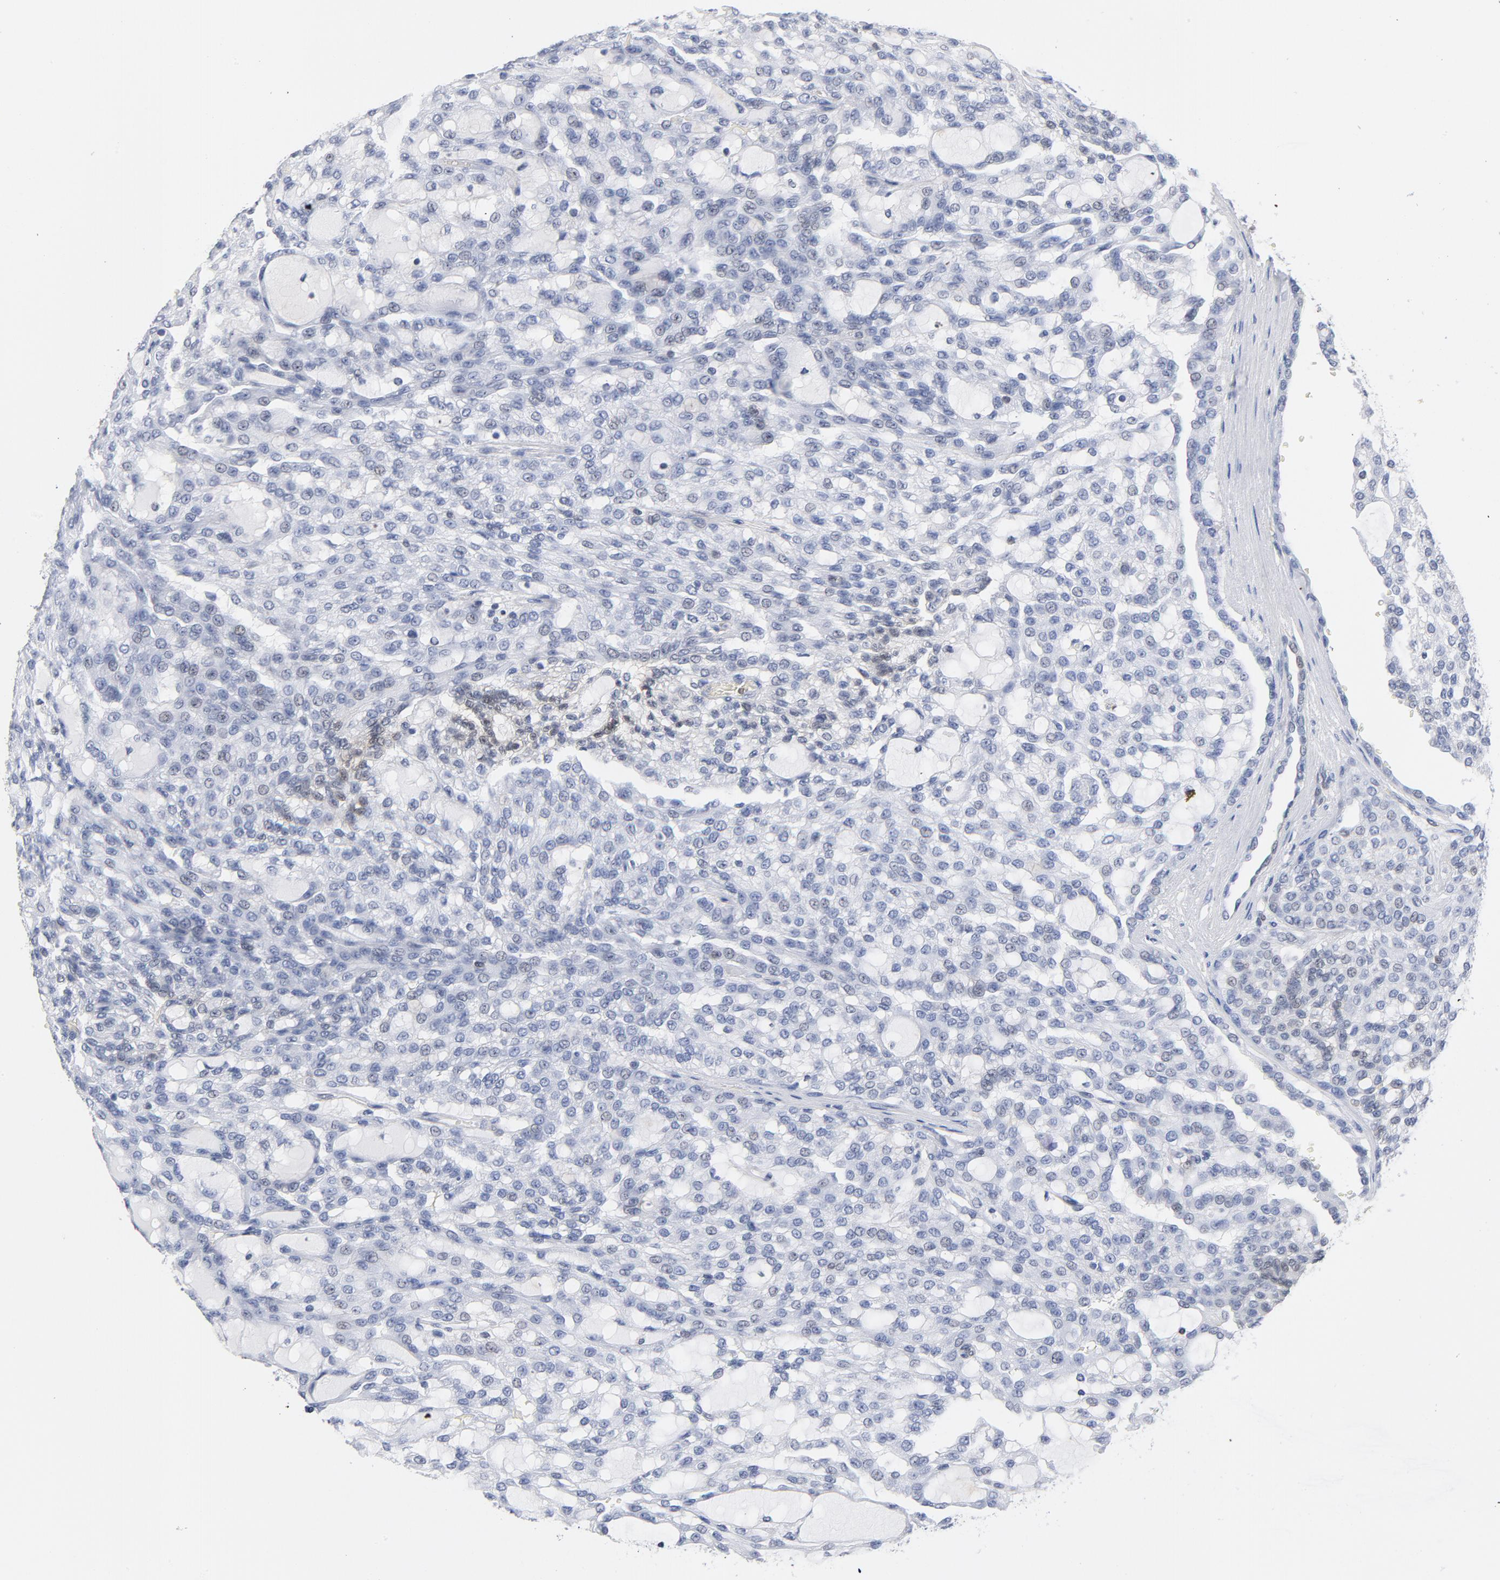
{"staining": {"intensity": "negative", "quantity": "none", "location": "none"}, "tissue": "renal cancer", "cell_type": "Tumor cells", "image_type": "cancer", "snomed": [{"axis": "morphology", "description": "Adenocarcinoma, NOS"}, {"axis": "topography", "description": "Kidney"}], "caption": "IHC micrograph of renal adenocarcinoma stained for a protein (brown), which exhibits no staining in tumor cells.", "gene": "CDKN1B", "patient": {"sex": "male", "age": 63}}